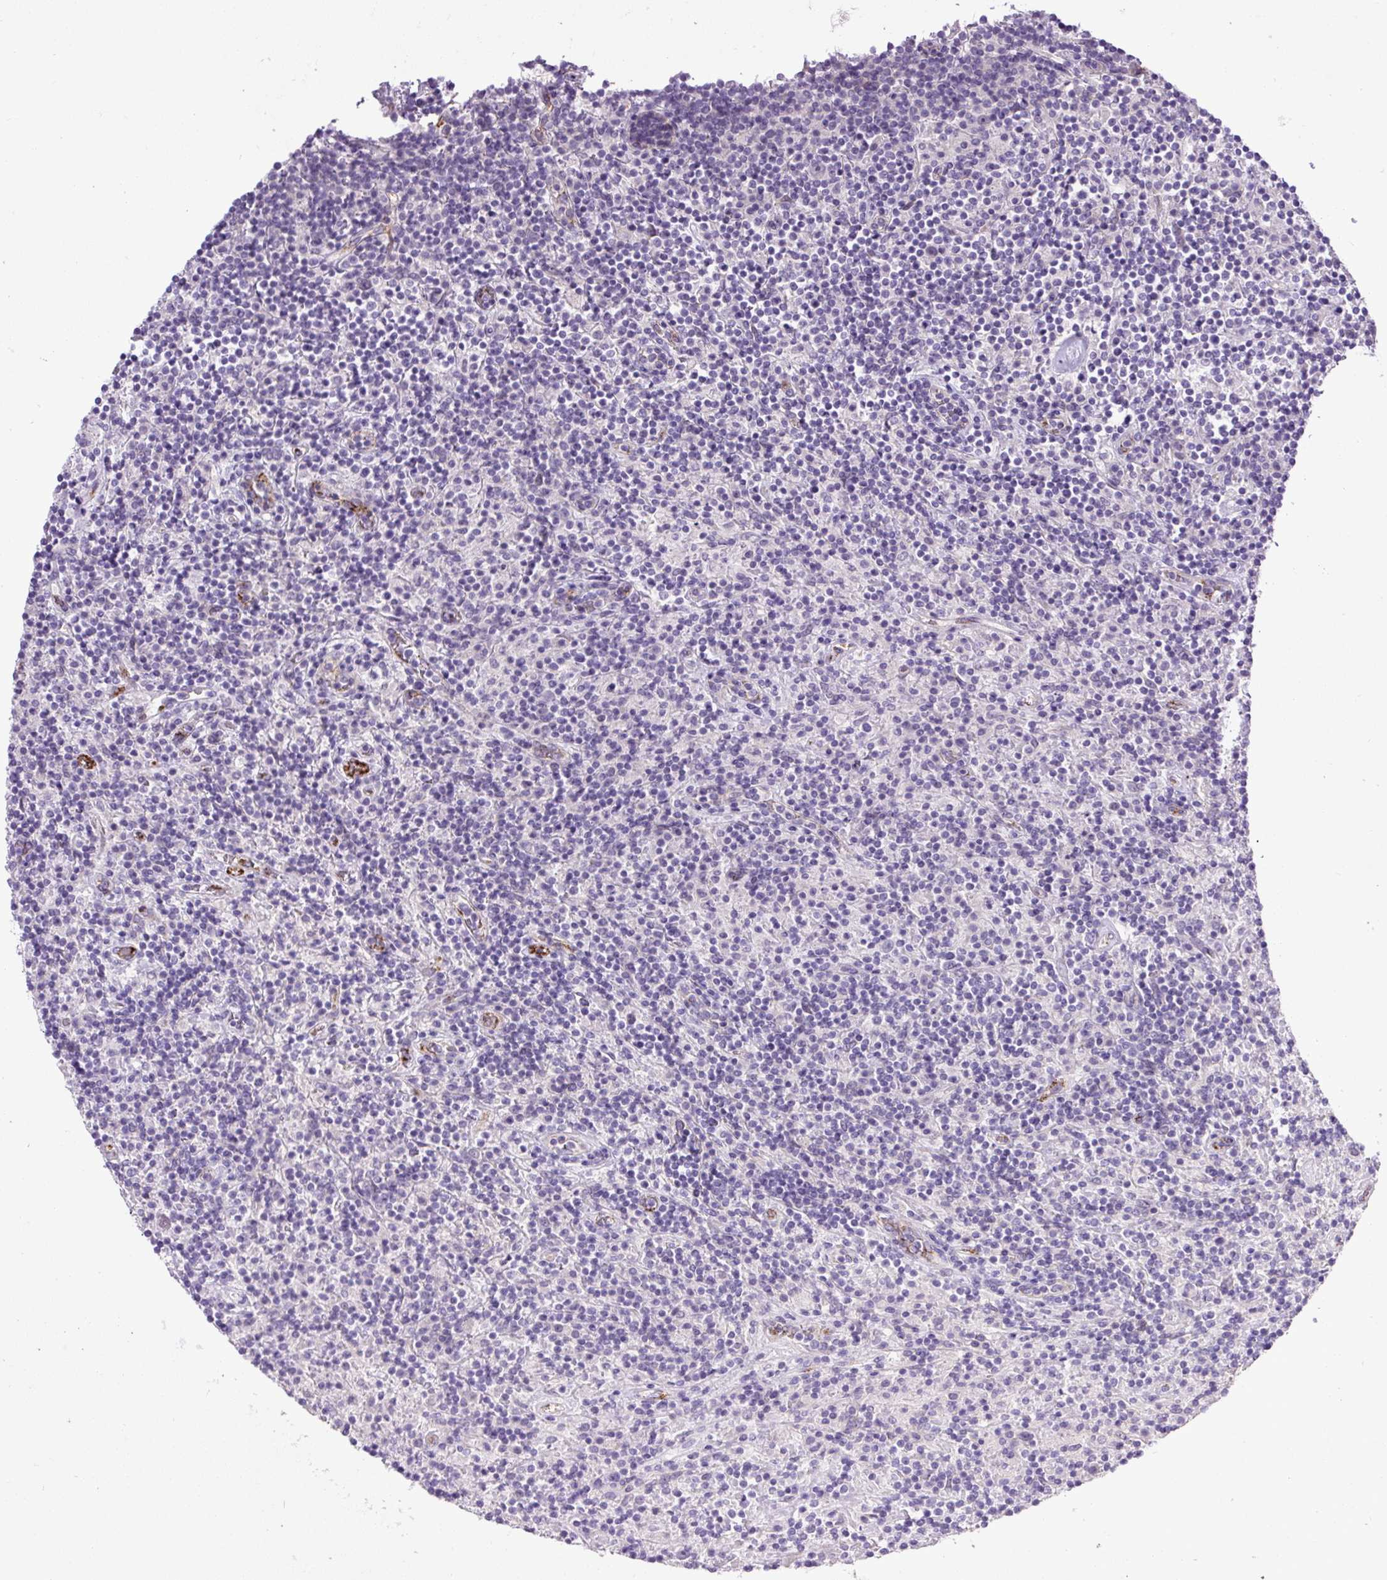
{"staining": {"intensity": "negative", "quantity": "none", "location": "none"}, "tissue": "lymphoma", "cell_type": "Tumor cells", "image_type": "cancer", "snomed": [{"axis": "morphology", "description": "Hodgkin's disease, NOS"}, {"axis": "topography", "description": "Lymph node"}], "caption": "Immunohistochemical staining of Hodgkin's disease demonstrates no significant staining in tumor cells. (DAB IHC with hematoxylin counter stain).", "gene": "LEFTY2", "patient": {"sex": "male", "age": 70}}